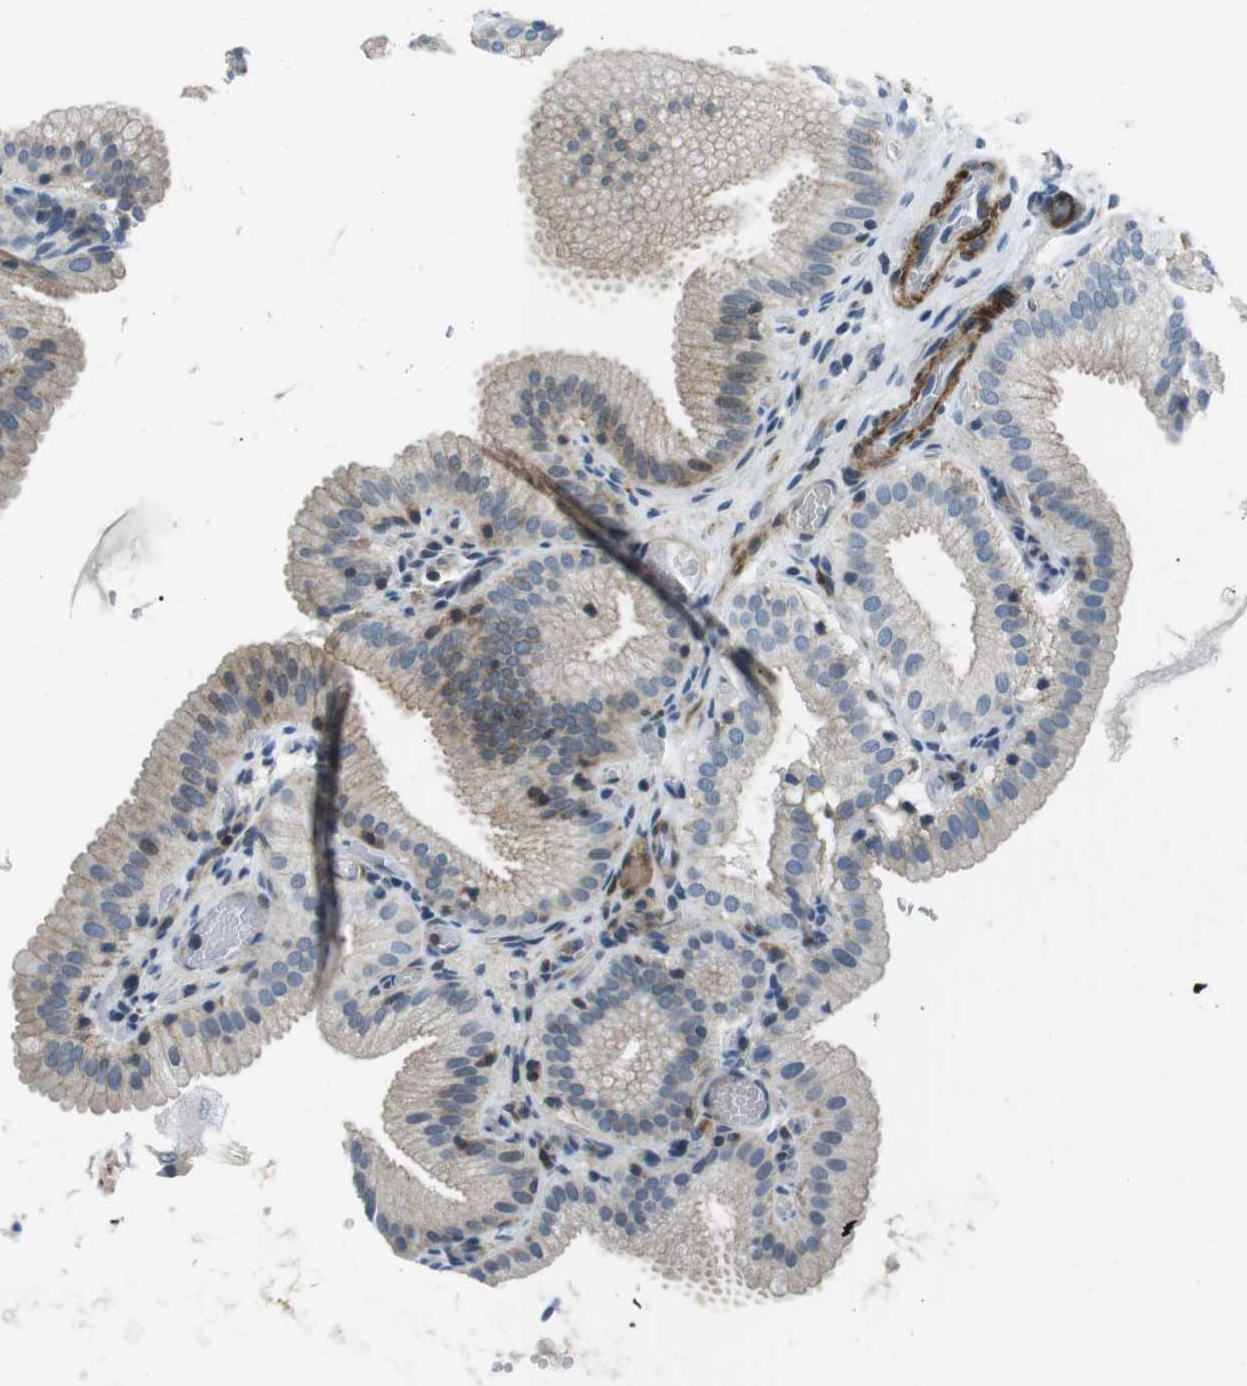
{"staining": {"intensity": "weak", "quantity": "<25%", "location": "cytoplasmic/membranous"}, "tissue": "gallbladder", "cell_type": "Glandular cells", "image_type": "normal", "snomed": [{"axis": "morphology", "description": "Normal tissue, NOS"}, {"axis": "topography", "description": "Gallbladder"}], "caption": "There is no significant positivity in glandular cells of gallbladder. The staining was performed using DAB to visualize the protein expression in brown, while the nuclei were stained in blue with hematoxylin (Magnification: 20x).", "gene": "ARVCF", "patient": {"sex": "male", "age": 54}}